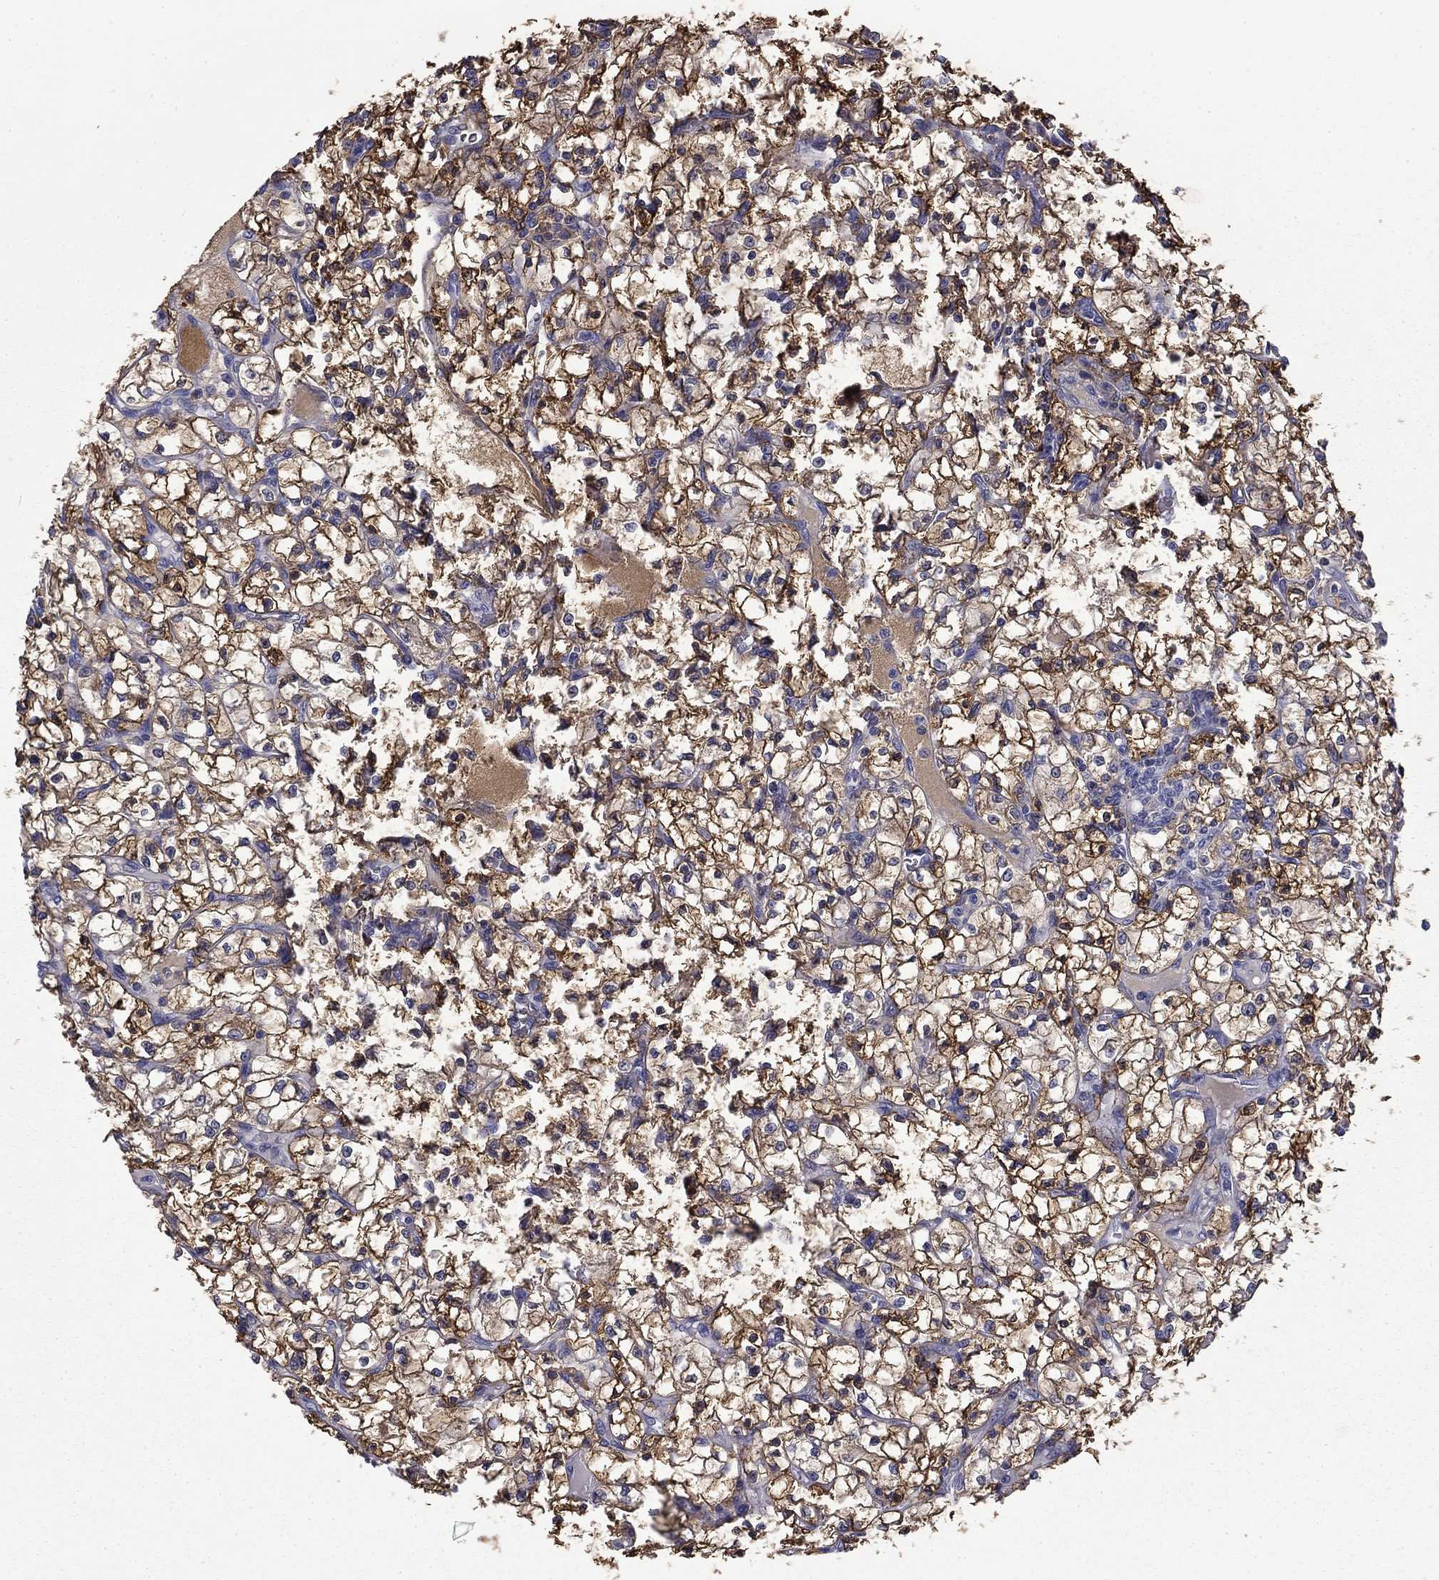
{"staining": {"intensity": "strong", "quantity": ">75%", "location": "cytoplasmic/membranous"}, "tissue": "renal cancer", "cell_type": "Tumor cells", "image_type": "cancer", "snomed": [{"axis": "morphology", "description": "Adenocarcinoma, NOS"}, {"axis": "topography", "description": "Kidney"}], "caption": "Protein expression analysis of human renal cancer (adenocarcinoma) reveals strong cytoplasmic/membranous staining in approximately >75% of tumor cells.", "gene": "BCL2L14", "patient": {"sex": "female", "age": 64}}